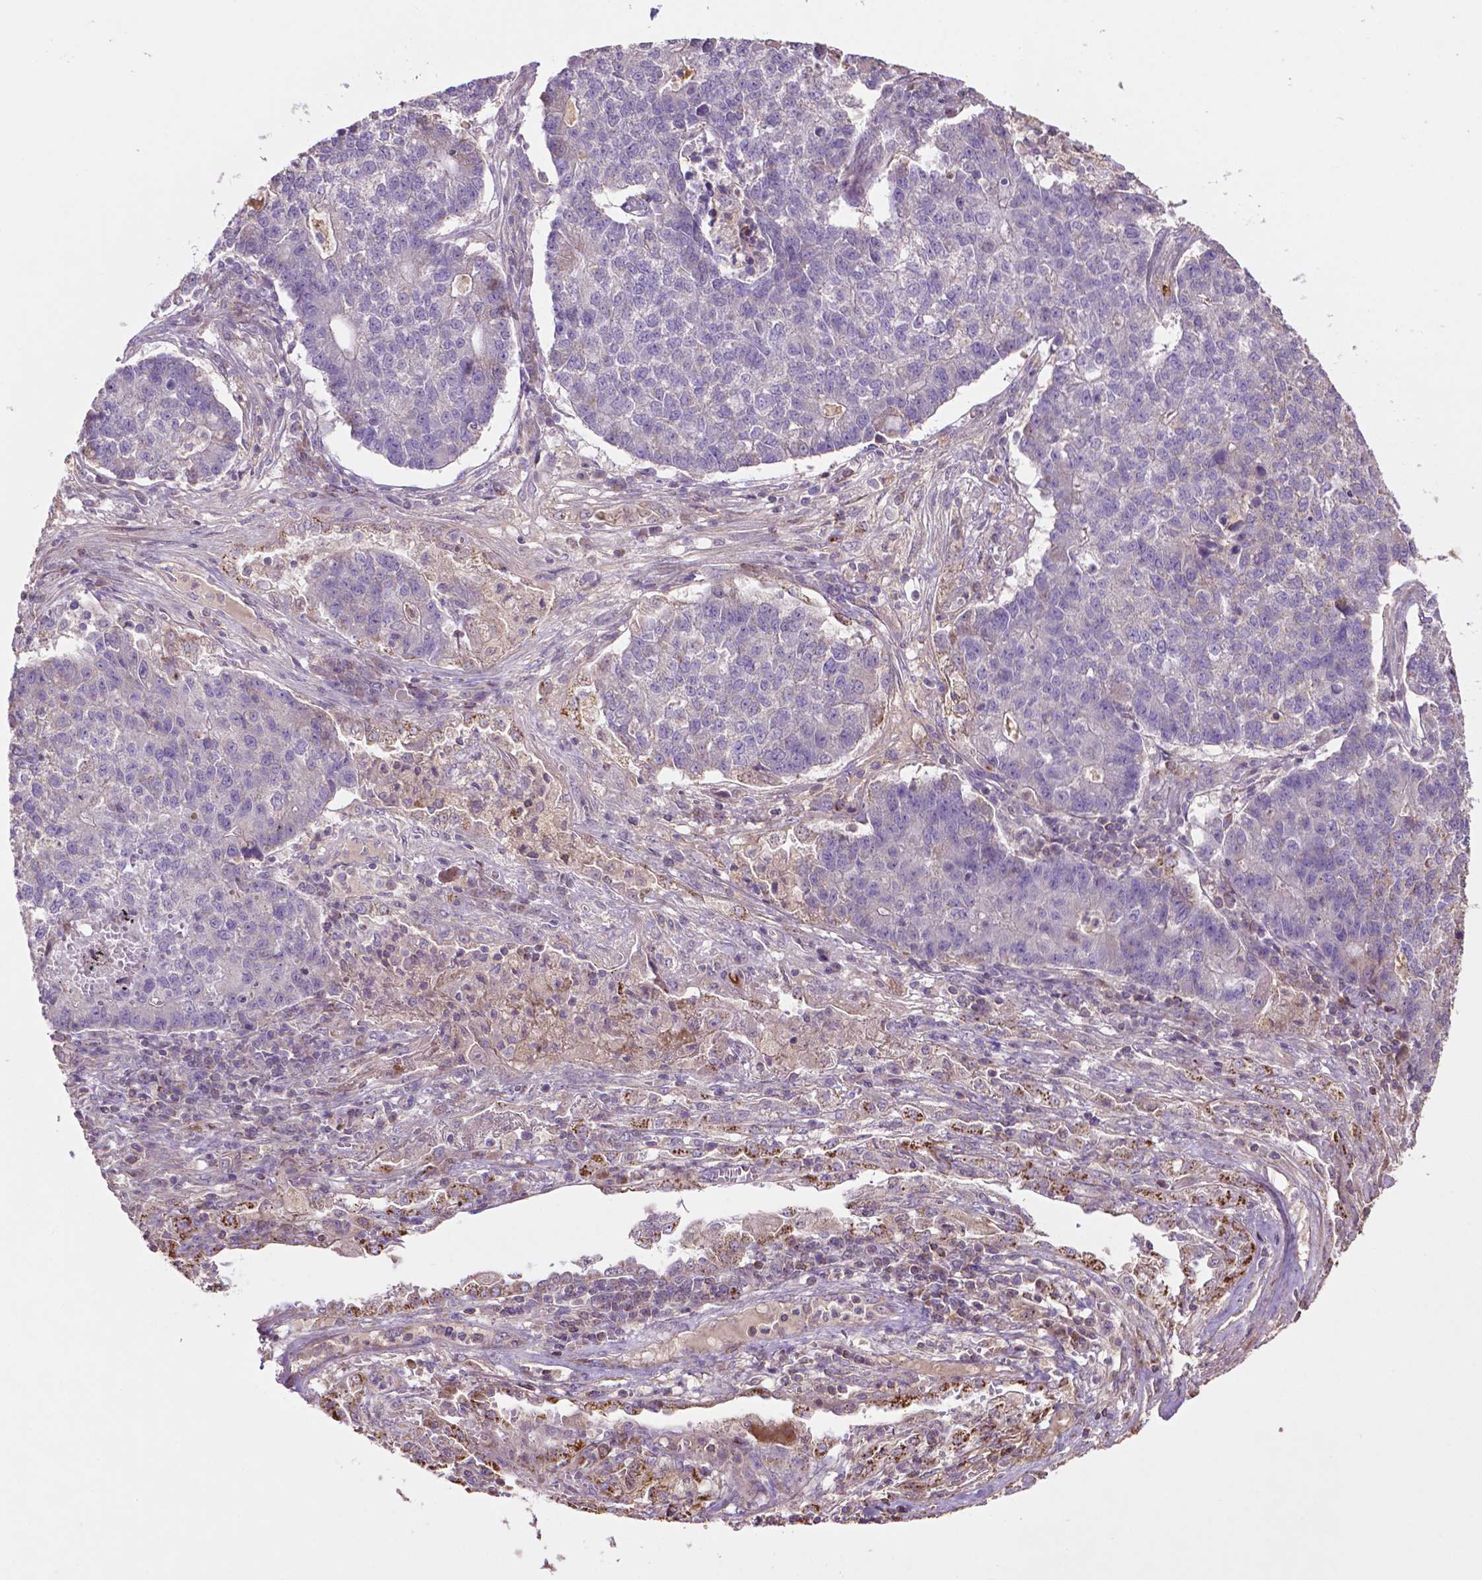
{"staining": {"intensity": "negative", "quantity": "none", "location": "none"}, "tissue": "lung cancer", "cell_type": "Tumor cells", "image_type": "cancer", "snomed": [{"axis": "morphology", "description": "Adenocarcinoma, NOS"}, {"axis": "topography", "description": "Lung"}], "caption": "Adenocarcinoma (lung) was stained to show a protein in brown. There is no significant staining in tumor cells.", "gene": "LRR1", "patient": {"sex": "male", "age": 57}}